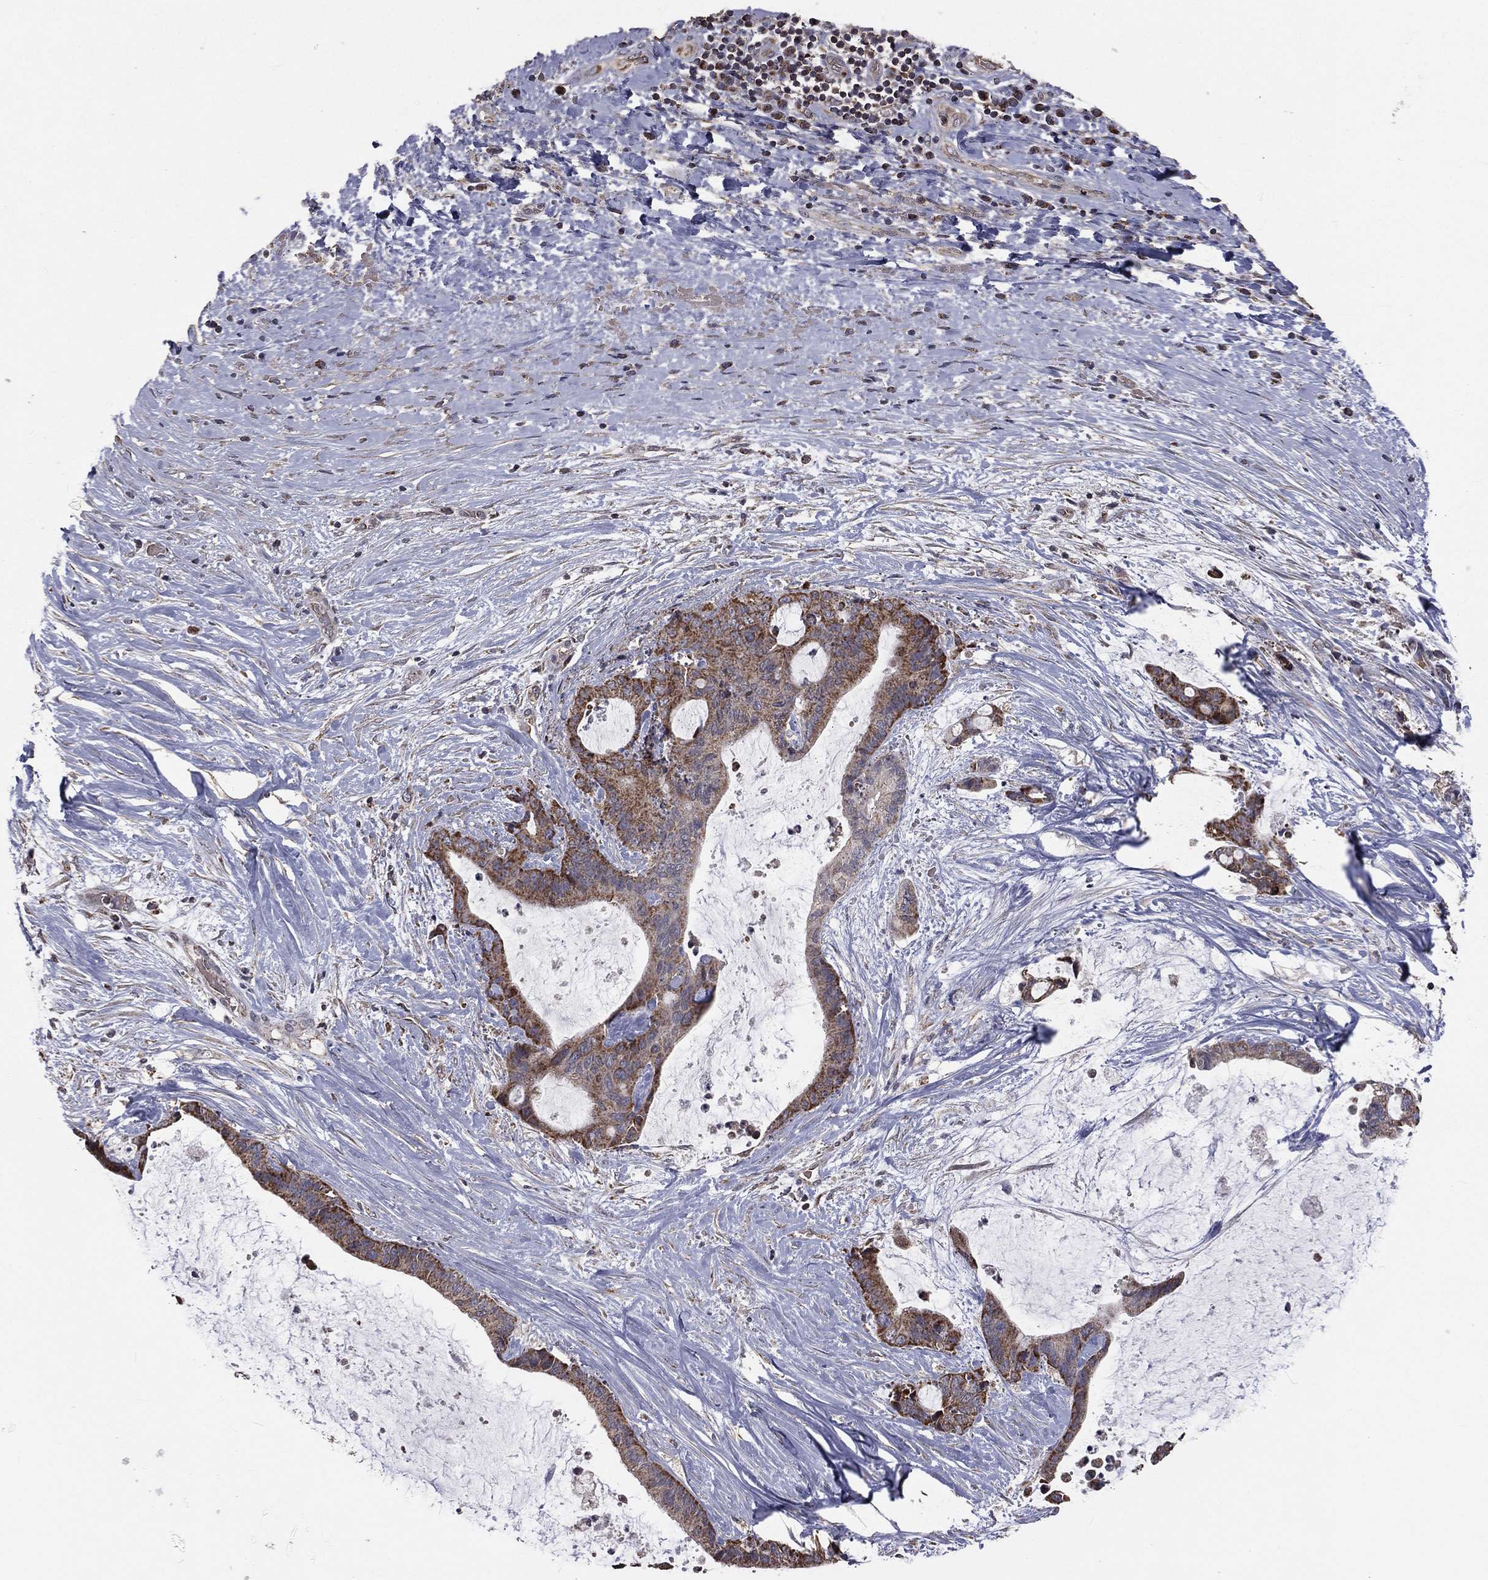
{"staining": {"intensity": "moderate", "quantity": "25%-75%", "location": "cytoplasmic/membranous"}, "tissue": "liver cancer", "cell_type": "Tumor cells", "image_type": "cancer", "snomed": [{"axis": "morphology", "description": "Cholangiocarcinoma"}, {"axis": "topography", "description": "Liver"}], "caption": "Protein expression analysis of human liver cholangiocarcinoma reveals moderate cytoplasmic/membranous staining in about 25%-75% of tumor cells. (IHC, brightfield microscopy, high magnification).", "gene": "MRPL46", "patient": {"sex": "female", "age": 73}}